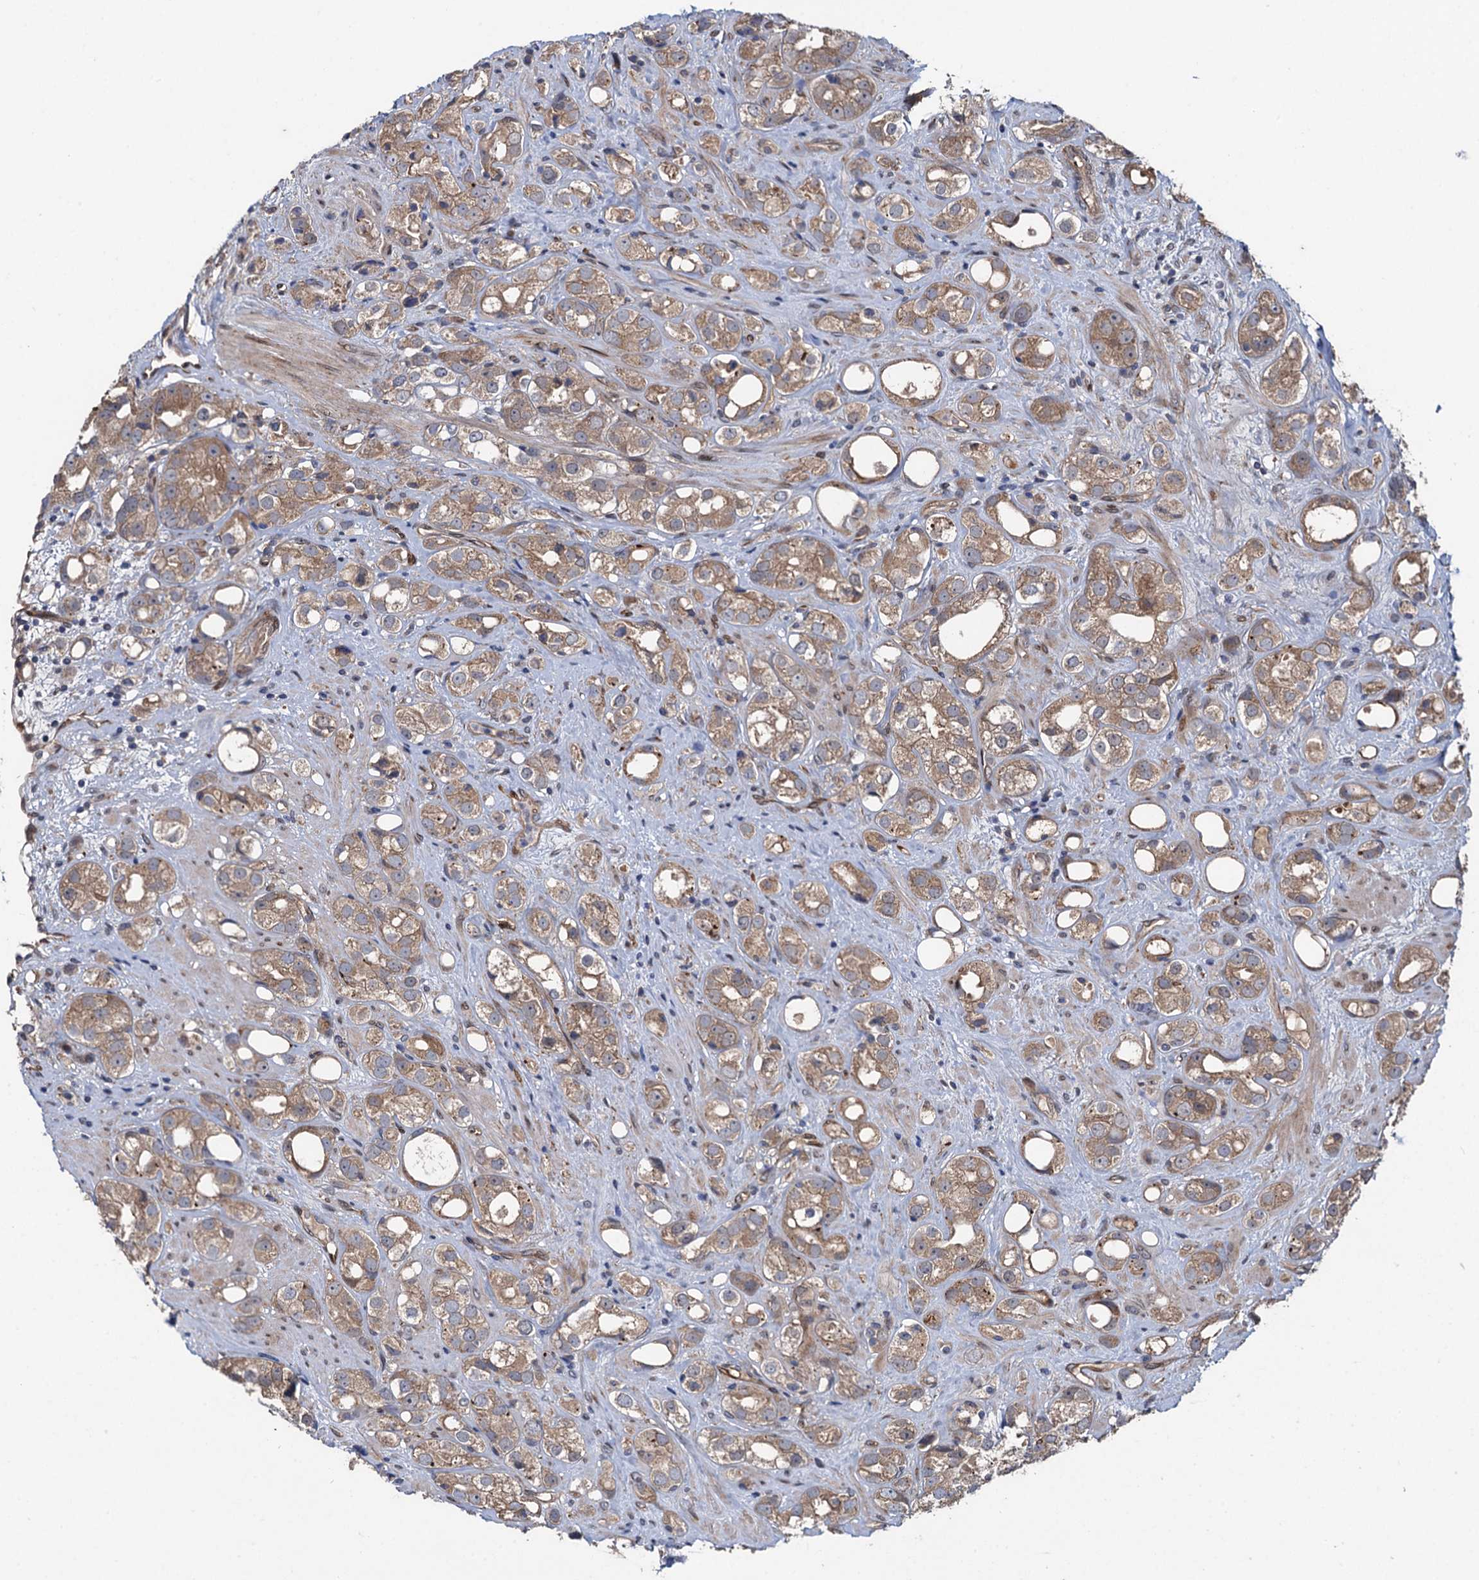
{"staining": {"intensity": "moderate", "quantity": ">75%", "location": "cytoplasmic/membranous"}, "tissue": "prostate cancer", "cell_type": "Tumor cells", "image_type": "cancer", "snomed": [{"axis": "morphology", "description": "Adenocarcinoma, NOS"}, {"axis": "topography", "description": "Prostate"}], "caption": "Moderate cytoplasmic/membranous protein staining is appreciated in about >75% of tumor cells in adenocarcinoma (prostate).", "gene": "RHOBTB1", "patient": {"sex": "male", "age": 79}}